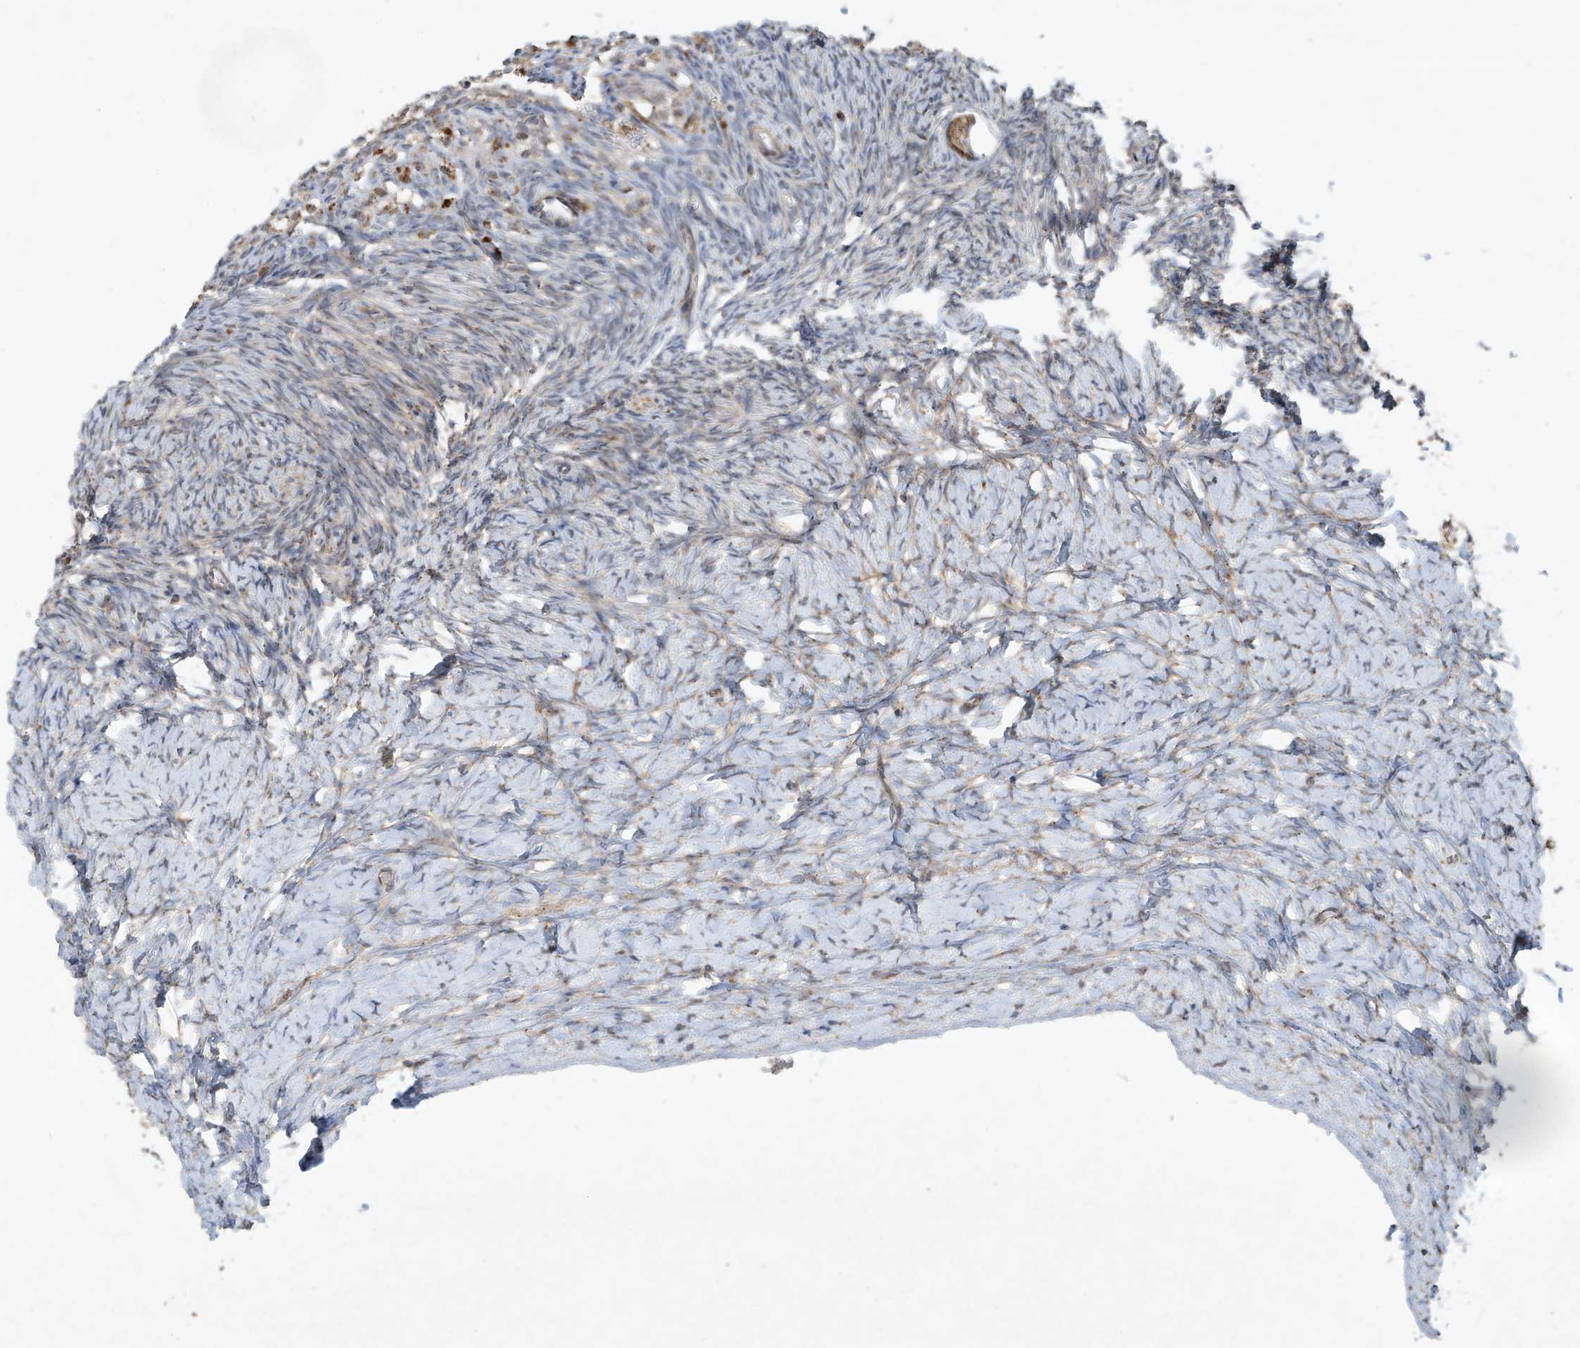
{"staining": {"intensity": "moderate", "quantity": ">75%", "location": "cytoplasmic/membranous"}, "tissue": "ovary", "cell_type": "Follicle cells", "image_type": "normal", "snomed": [{"axis": "morphology", "description": "Normal tissue, NOS"}, {"axis": "morphology", "description": "Developmental malformation"}, {"axis": "topography", "description": "Ovary"}], "caption": "Normal ovary displays moderate cytoplasmic/membranous positivity in approximately >75% of follicle cells, visualized by immunohistochemistry.", "gene": "C2orf74", "patient": {"sex": "female", "age": 39}}